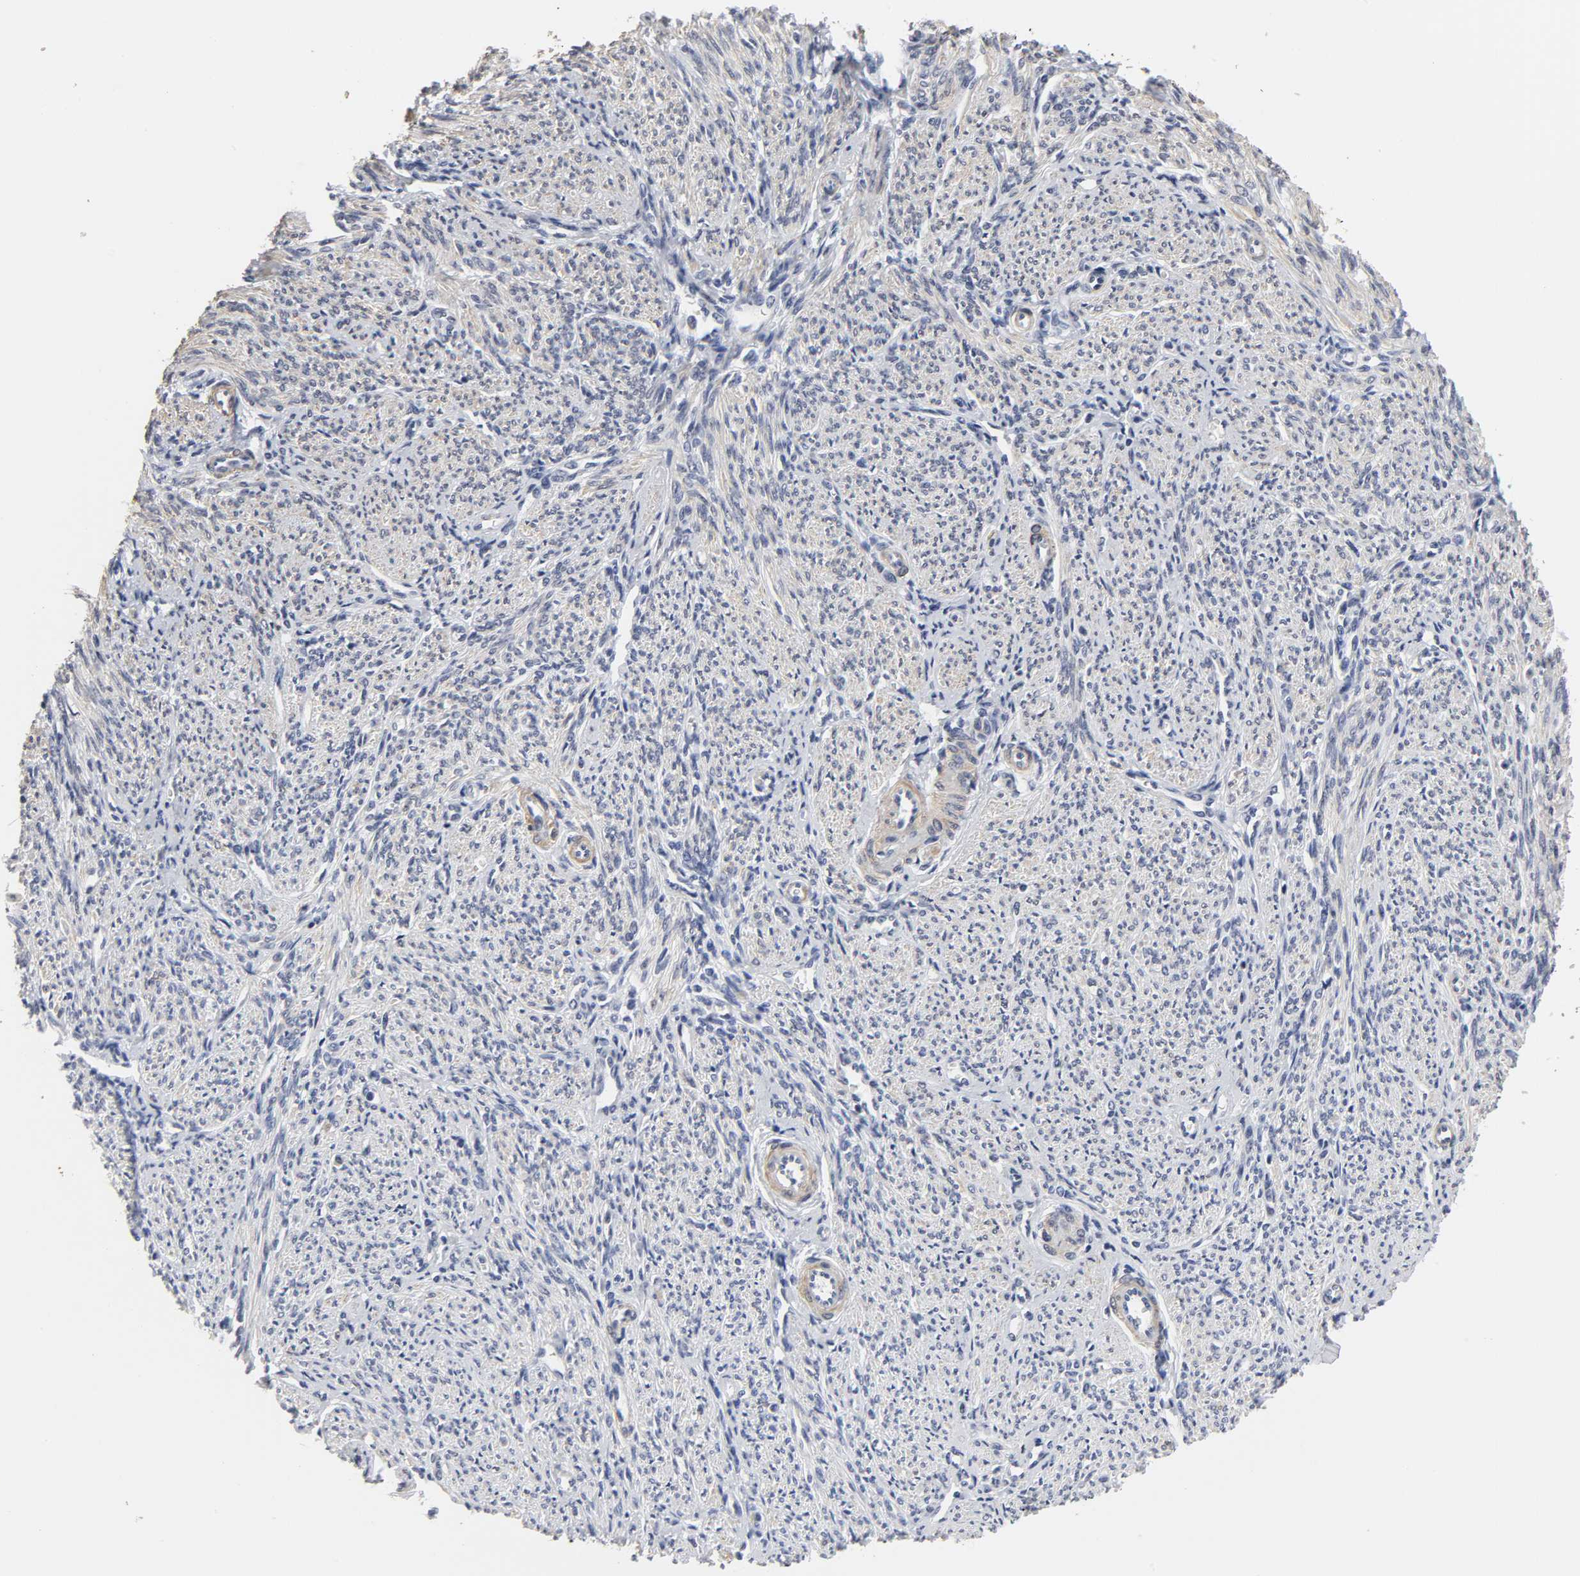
{"staining": {"intensity": "weak", "quantity": ">75%", "location": "cytoplasmic/membranous"}, "tissue": "smooth muscle", "cell_type": "Smooth muscle cells", "image_type": "normal", "snomed": [{"axis": "morphology", "description": "Normal tissue, NOS"}, {"axis": "topography", "description": "Smooth muscle"}], "caption": "Immunohistochemical staining of normal smooth muscle demonstrates >75% levels of weak cytoplasmic/membranous protein staining in approximately >75% of smooth muscle cells. Immunohistochemistry (ihc) stains the protein of interest in brown and the nuclei are stained blue.", "gene": "GRHL2", "patient": {"sex": "female", "age": 65}}